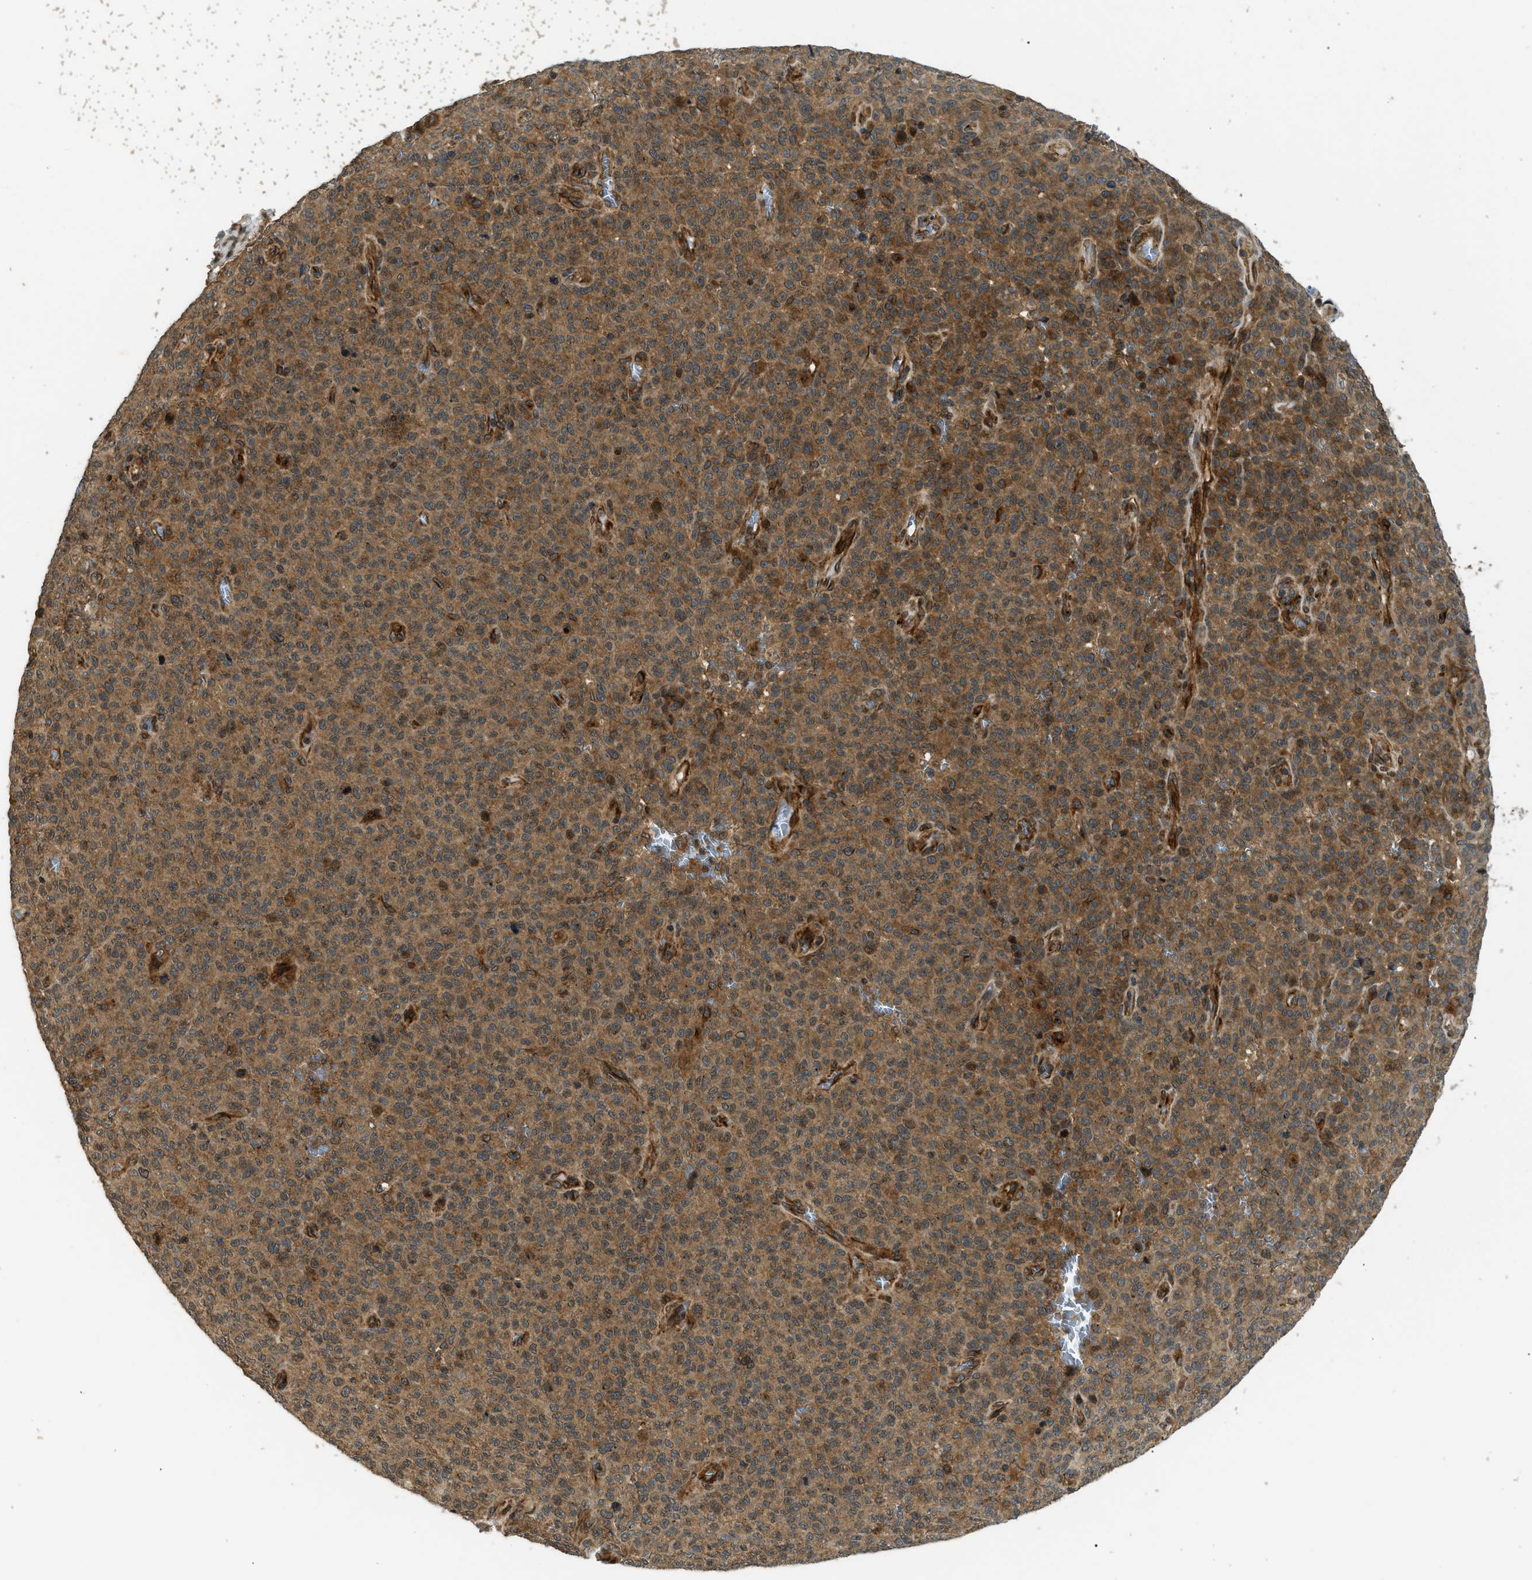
{"staining": {"intensity": "moderate", "quantity": ">75%", "location": "cytoplasmic/membranous"}, "tissue": "melanoma", "cell_type": "Tumor cells", "image_type": "cancer", "snomed": [{"axis": "morphology", "description": "Malignant melanoma, NOS"}, {"axis": "topography", "description": "Skin"}], "caption": "An image showing moderate cytoplasmic/membranous expression in approximately >75% of tumor cells in melanoma, as visualized by brown immunohistochemical staining.", "gene": "ATP6AP1", "patient": {"sex": "female", "age": 82}}